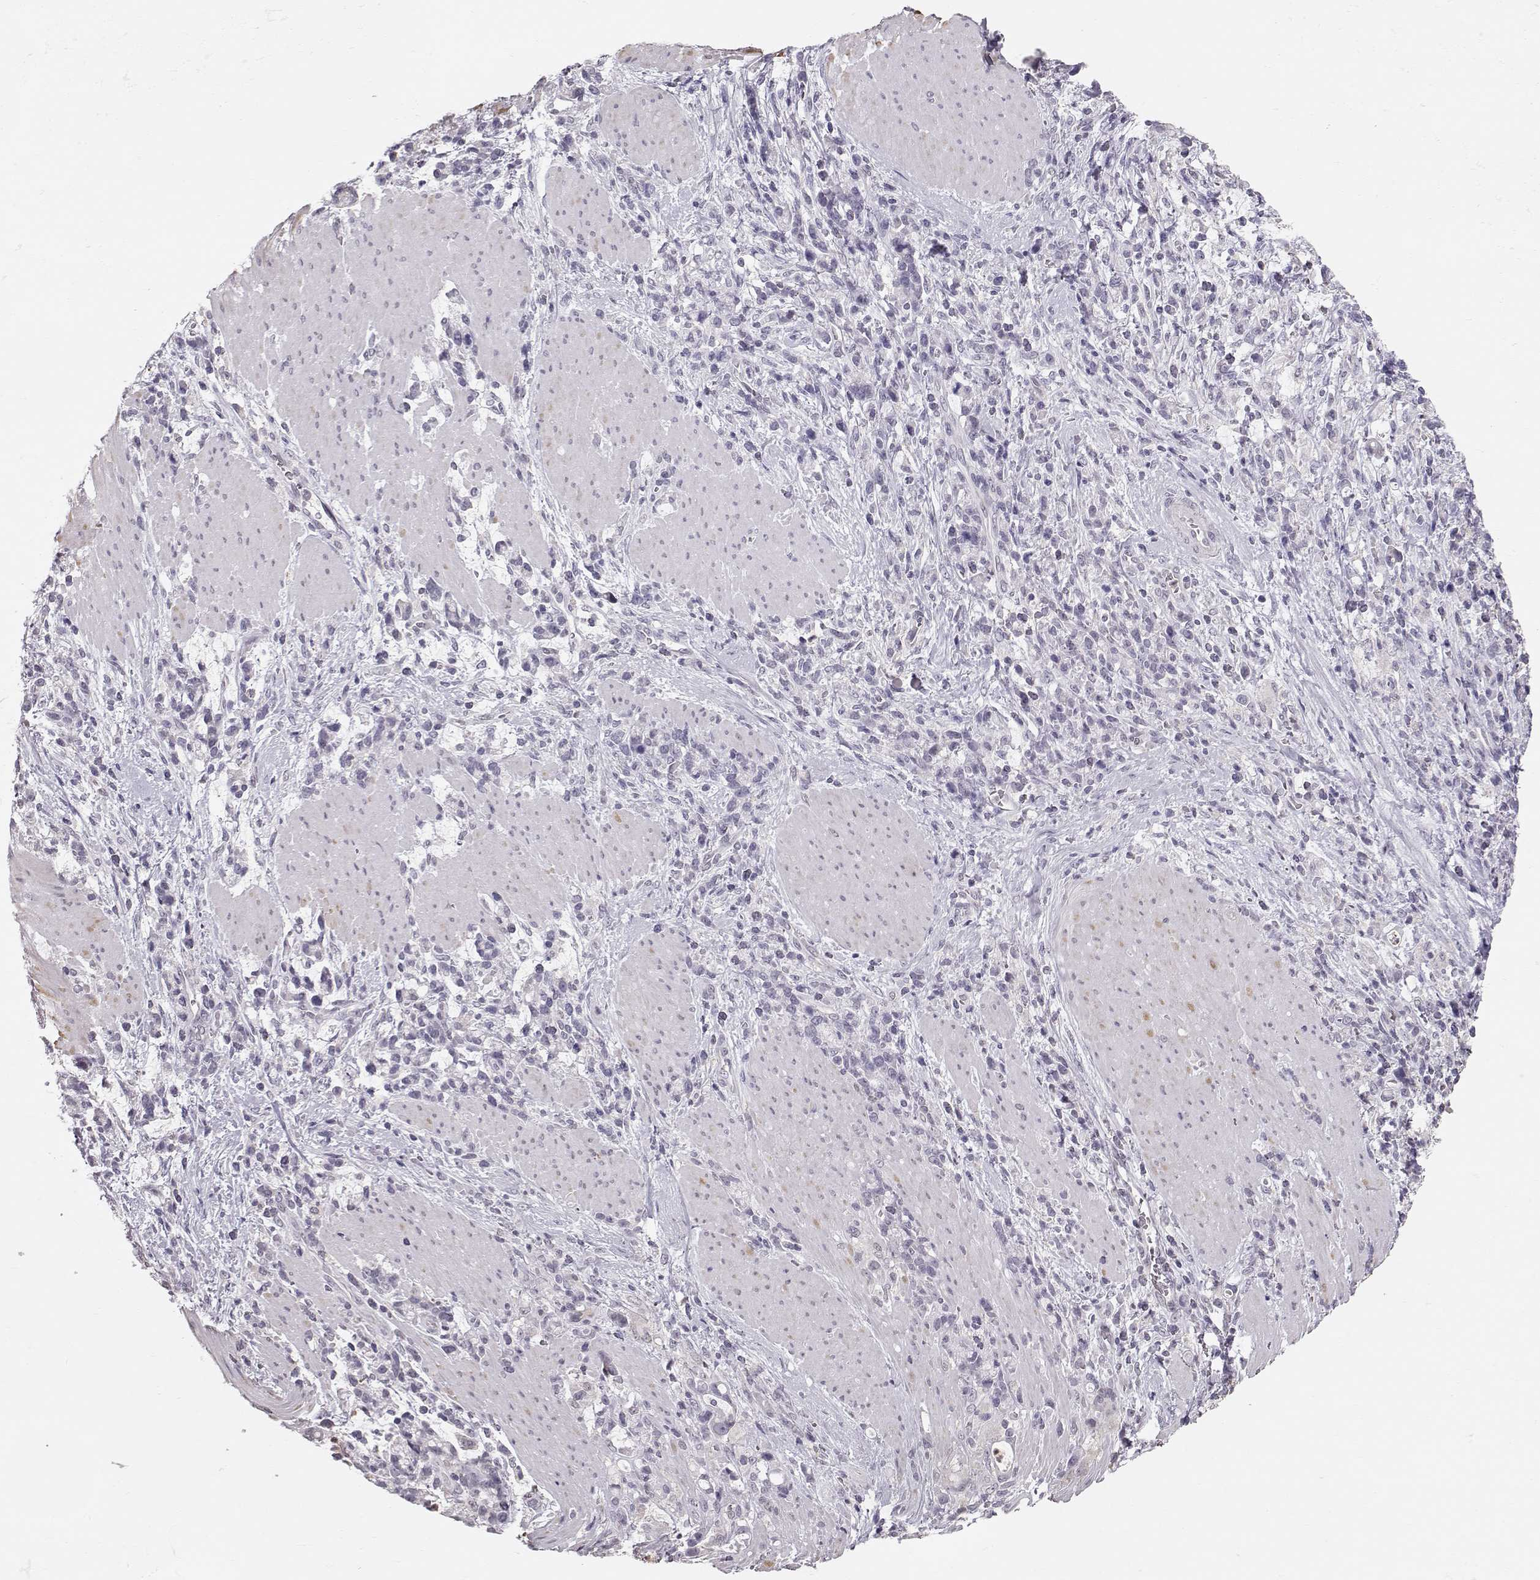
{"staining": {"intensity": "negative", "quantity": "none", "location": "none"}, "tissue": "stomach cancer", "cell_type": "Tumor cells", "image_type": "cancer", "snomed": [{"axis": "morphology", "description": "Adenocarcinoma, NOS"}, {"axis": "topography", "description": "Stomach"}], "caption": "A high-resolution image shows IHC staining of stomach adenocarcinoma, which demonstrates no significant expression in tumor cells.", "gene": "POU1F1", "patient": {"sex": "female", "age": 57}}